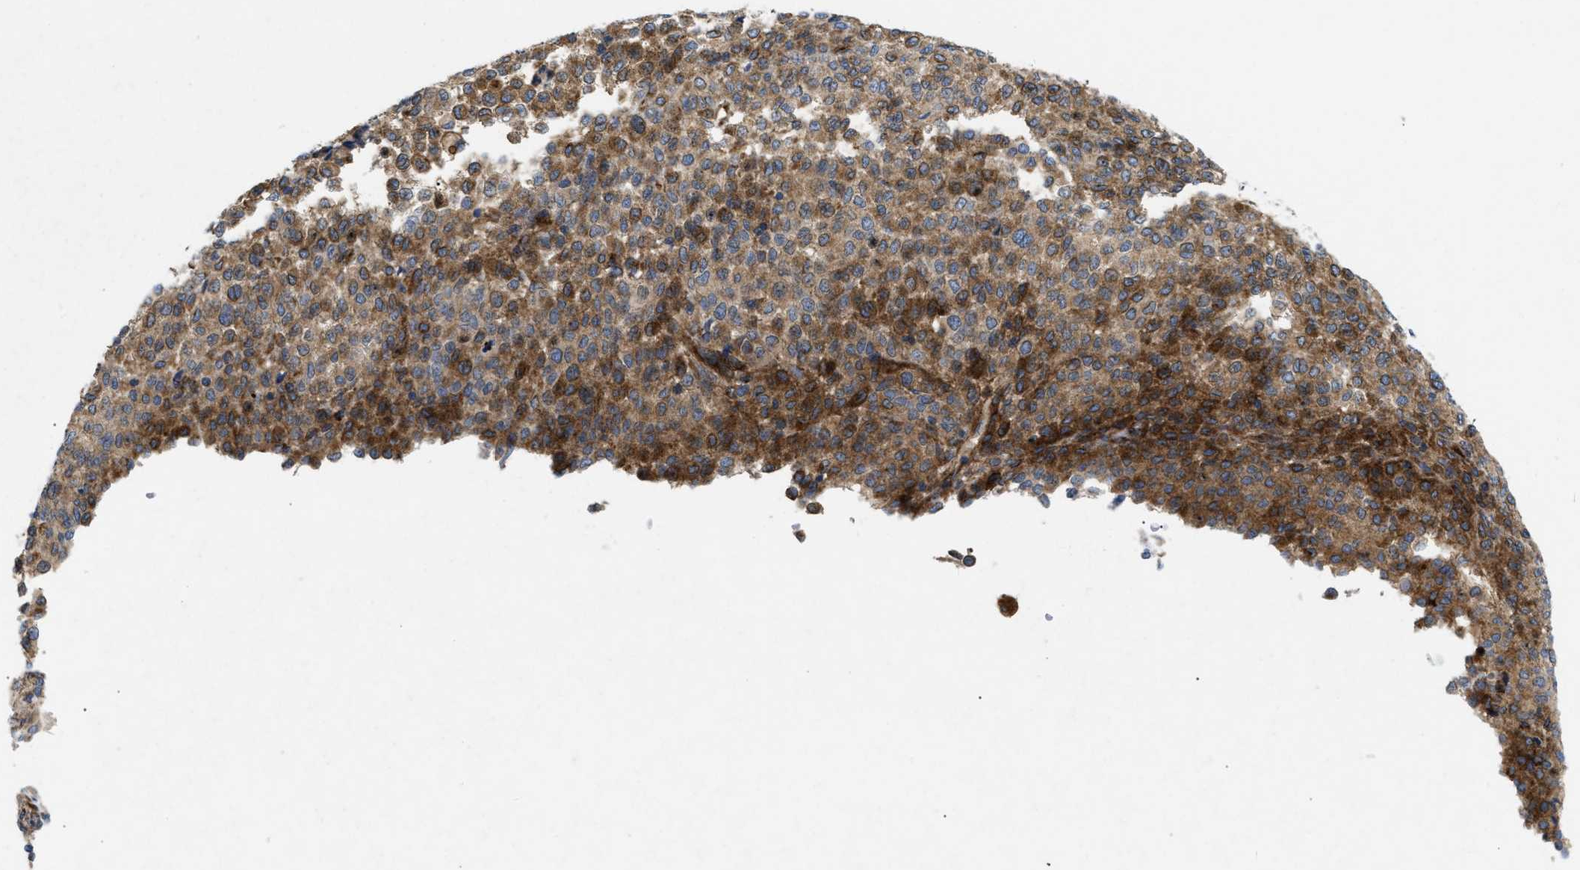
{"staining": {"intensity": "moderate", "quantity": ">75%", "location": "cytoplasmic/membranous"}, "tissue": "melanoma", "cell_type": "Tumor cells", "image_type": "cancer", "snomed": [{"axis": "morphology", "description": "Malignant melanoma, Metastatic site"}, {"axis": "topography", "description": "Pancreas"}], "caption": "An image showing moderate cytoplasmic/membranous positivity in approximately >75% of tumor cells in melanoma, as visualized by brown immunohistochemical staining.", "gene": "DCTN4", "patient": {"sex": "female", "age": 30}}